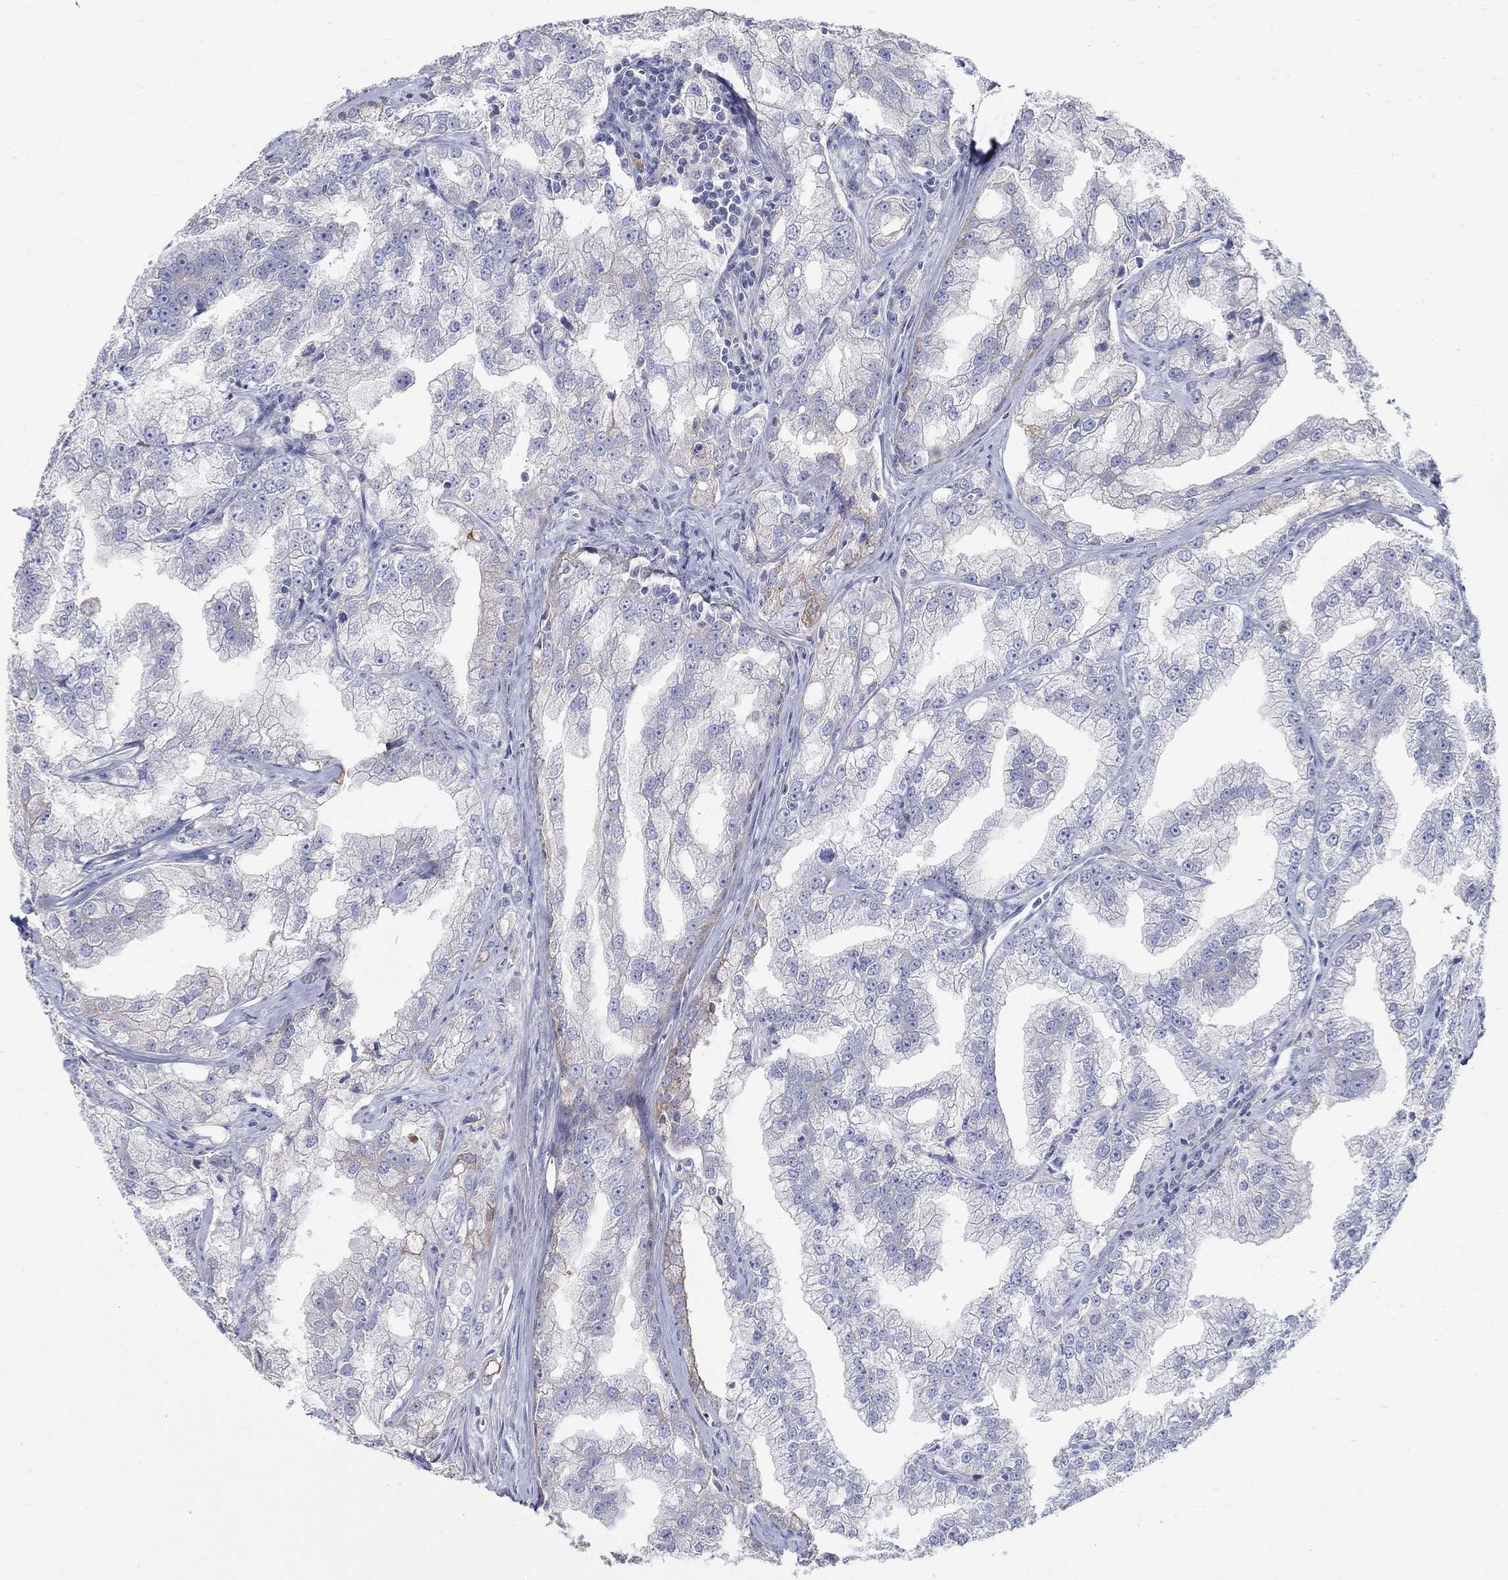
{"staining": {"intensity": "negative", "quantity": "none", "location": "none"}, "tissue": "prostate cancer", "cell_type": "Tumor cells", "image_type": "cancer", "snomed": [{"axis": "morphology", "description": "Adenocarcinoma, NOS"}, {"axis": "topography", "description": "Prostate"}], "caption": "The micrograph shows no significant positivity in tumor cells of prostate cancer.", "gene": "SOX2", "patient": {"sex": "male", "age": 70}}